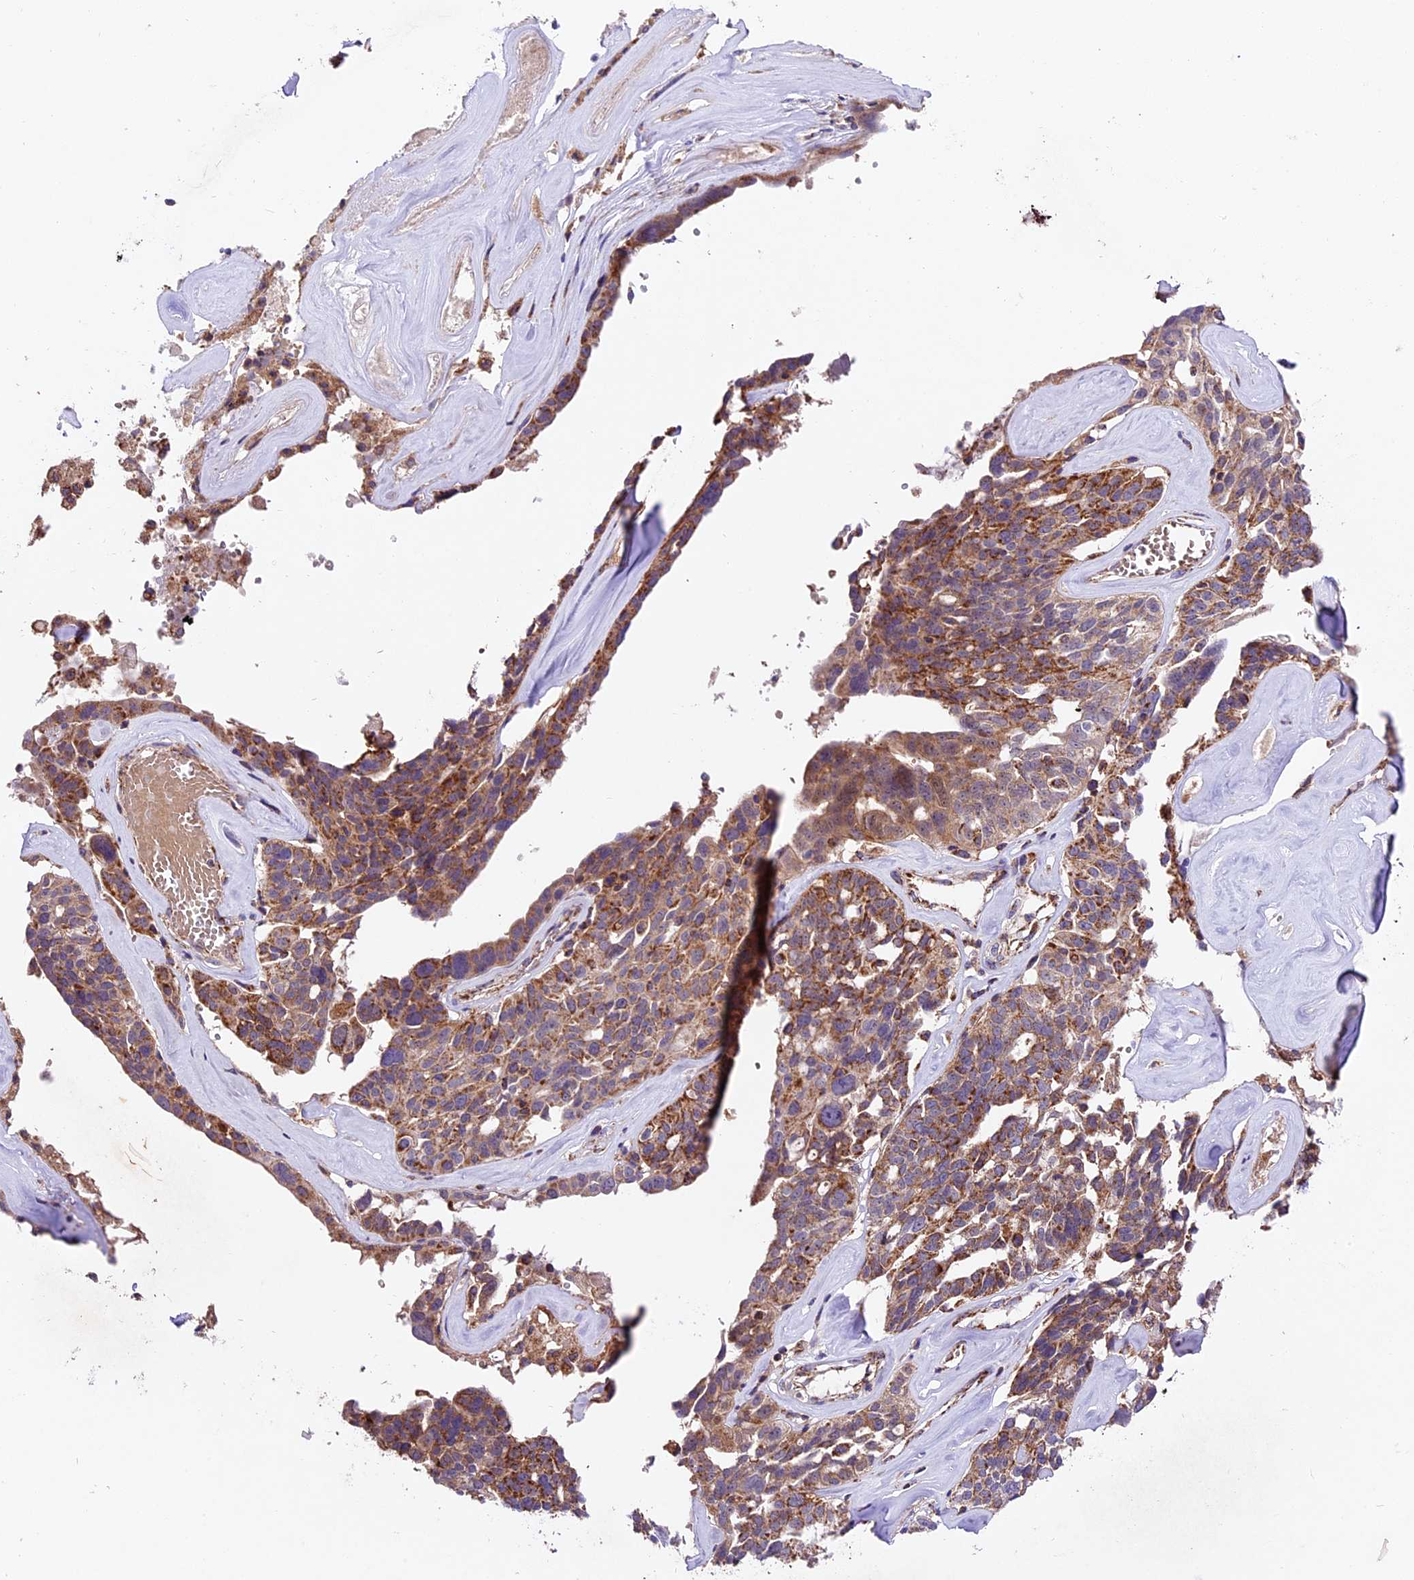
{"staining": {"intensity": "moderate", "quantity": ">75%", "location": "cytoplasmic/membranous"}, "tissue": "ovarian cancer", "cell_type": "Tumor cells", "image_type": "cancer", "snomed": [{"axis": "morphology", "description": "Cystadenocarcinoma, serous, NOS"}, {"axis": "topography", "description": "Ovary"}], "caption": "Ovarian cancer tissue shows moderate cytoplasmic/membranous positivity in about >75% of tumor cells", "gene": "NDUFA8", "patient": {"sex": "female", "age": 59}}